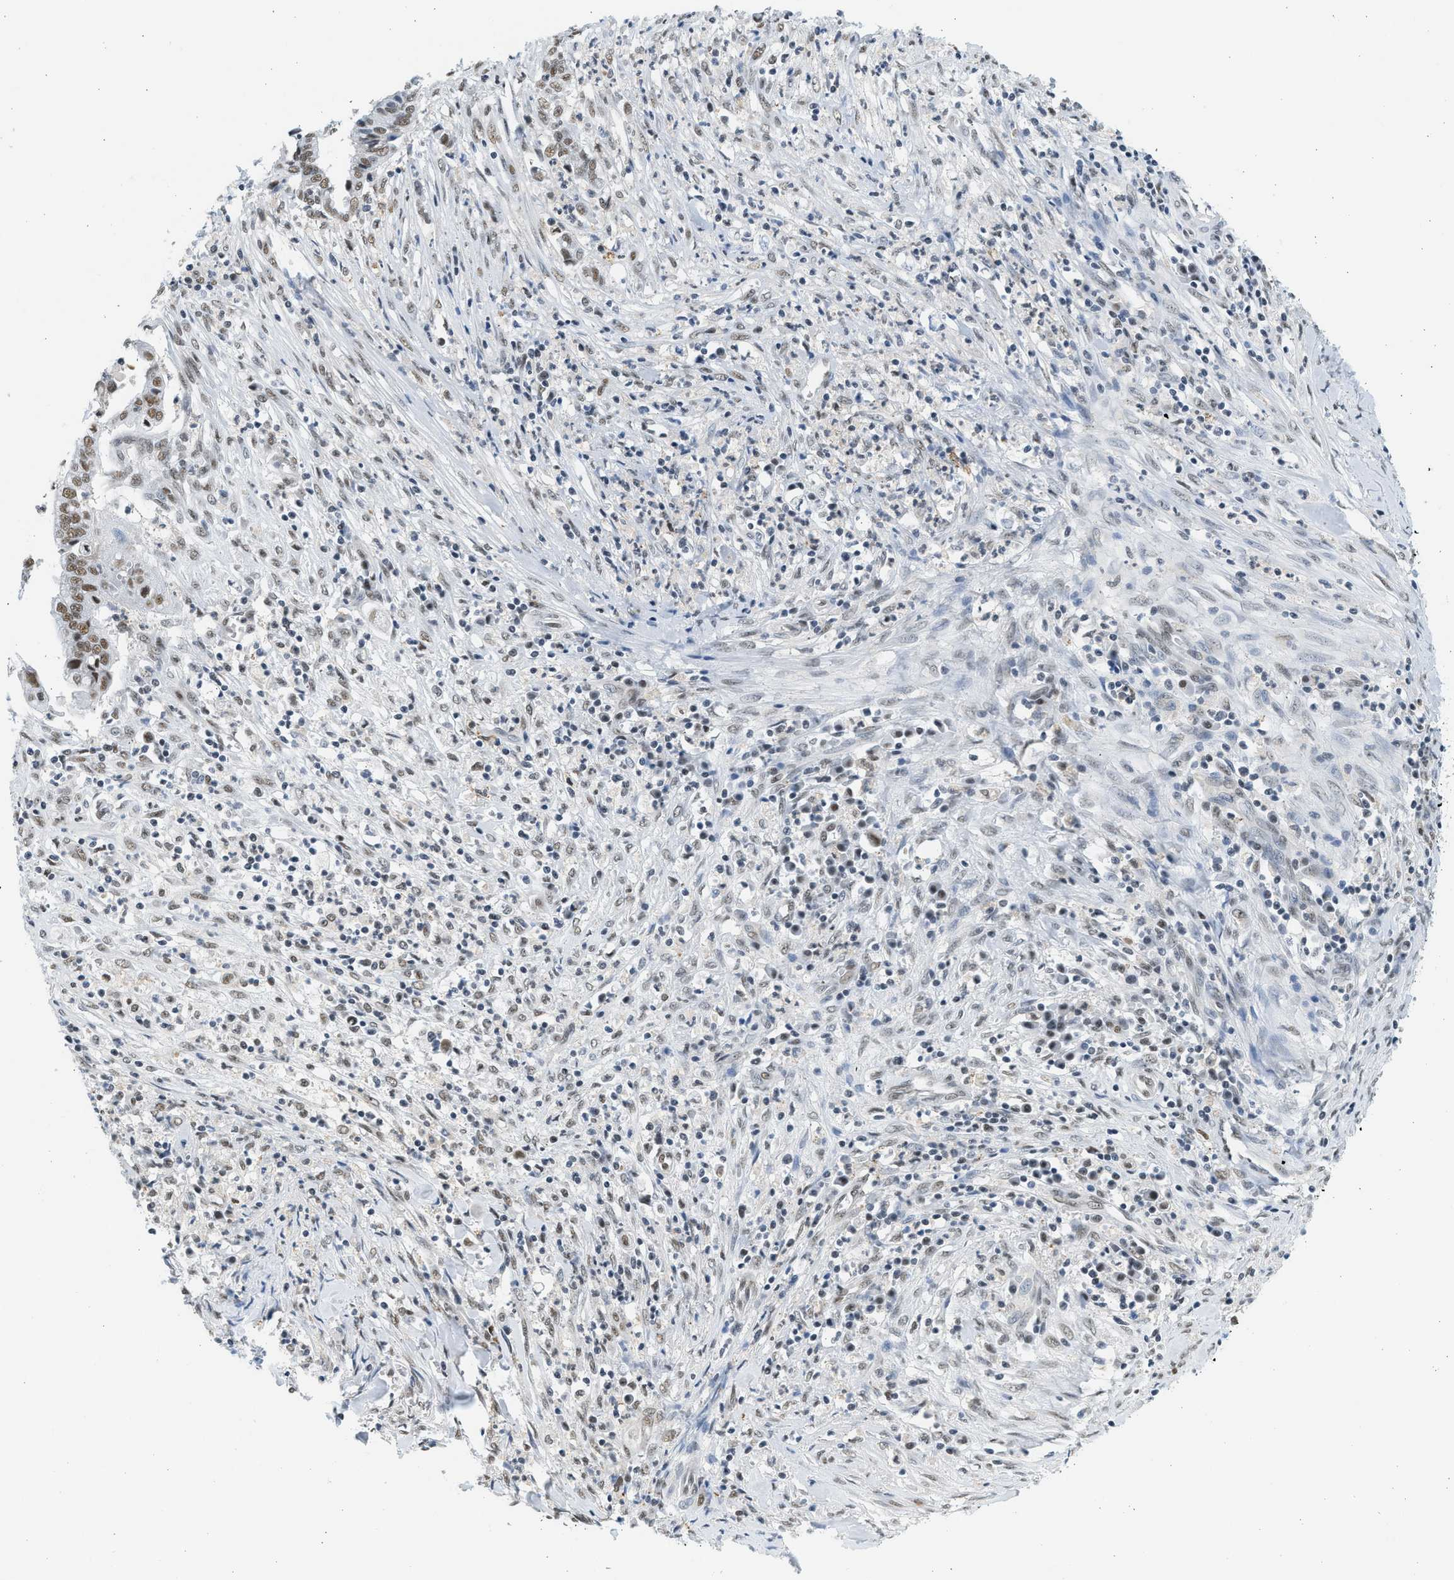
{"staining": {"intensity": "weak", "quantity": ">75%", "location": "nuclear"}, "tissue": "cervical cancer", "cell_type": "Tumor cells", "image_type": "cancer", "snomed": [{"axis": "morphology", "description": "Adenocarcinoma, NOS"}, {"axis": "topography", "description": "Cervix"}], "caption": "Immunohistochemistry (IHC) (DAB (3,3'-diaminobenzidine)) staining of cervical cancer (adenocarcinoma) demonstrates weak nuclear protein expression in about >75% of tumor cells. (DAB (3,3'-diaminobenzidine) = brown stain, brightfield microscopy at high magnification).", "gene": "HIPK1", "patient": {"sex": "female", "age": 44}}